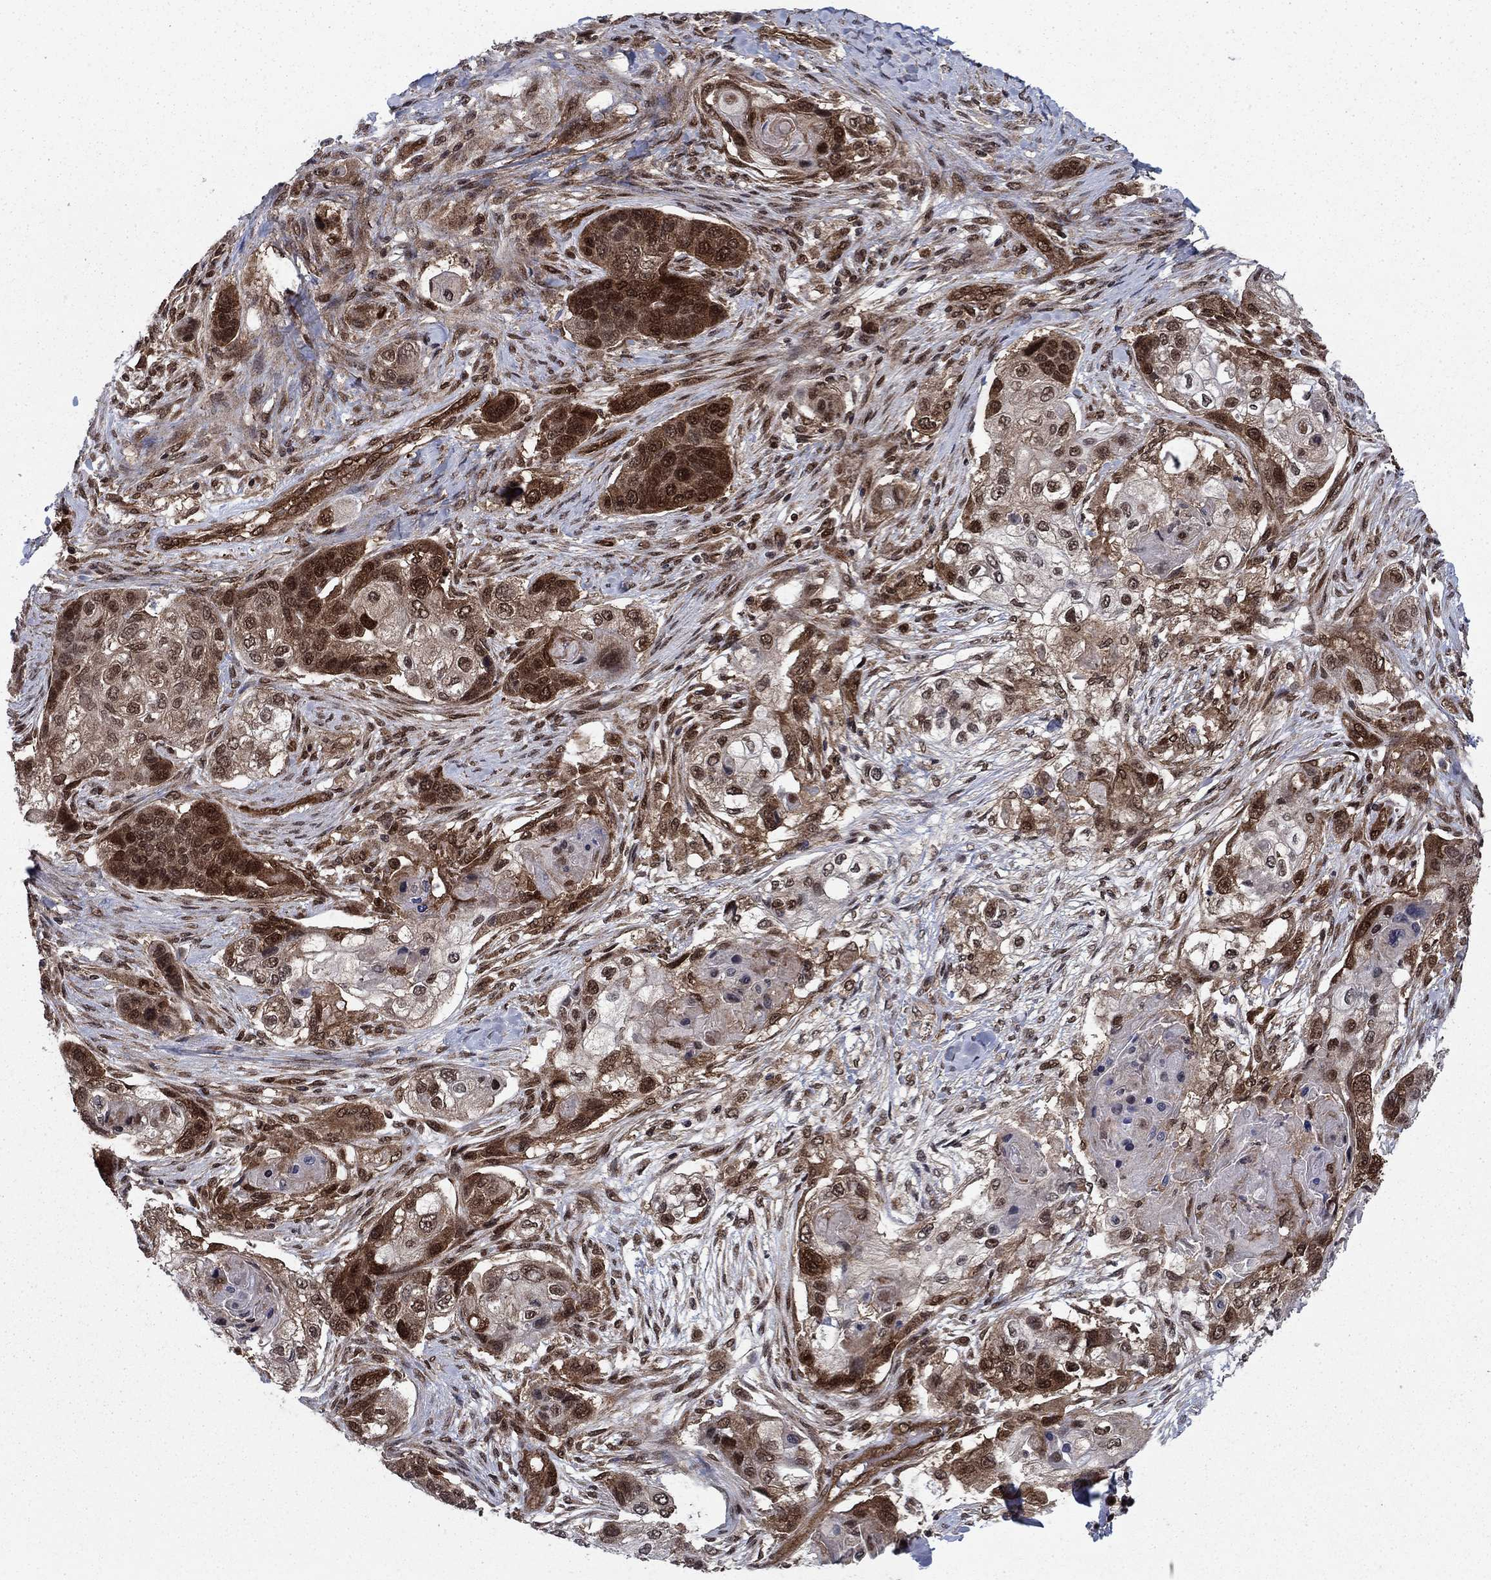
{"staining": {"intensity": "strong", "quantity": "25%-75%", "location": "cytoplasmic/membranous,nuclear"}, "tissue": "lung cancer", "cell_type": "Tumor cells", "image_type": "cancer", "snomed": [{"axis": "morphology", "description": "Squamous cell carcinoma, NOS"}, {"axis": "topography", "description": "Lung"}], "caption": "Lung cancer (squamous cell carcinoma) was stained to show a protein in brown. There is high levels of strong cytoplasmic/membranous and nuclear positivity in about 25%-75% of tumor cells.", "gene": "DNAJA1", "patient": {"sex": "male", "age": 69}}